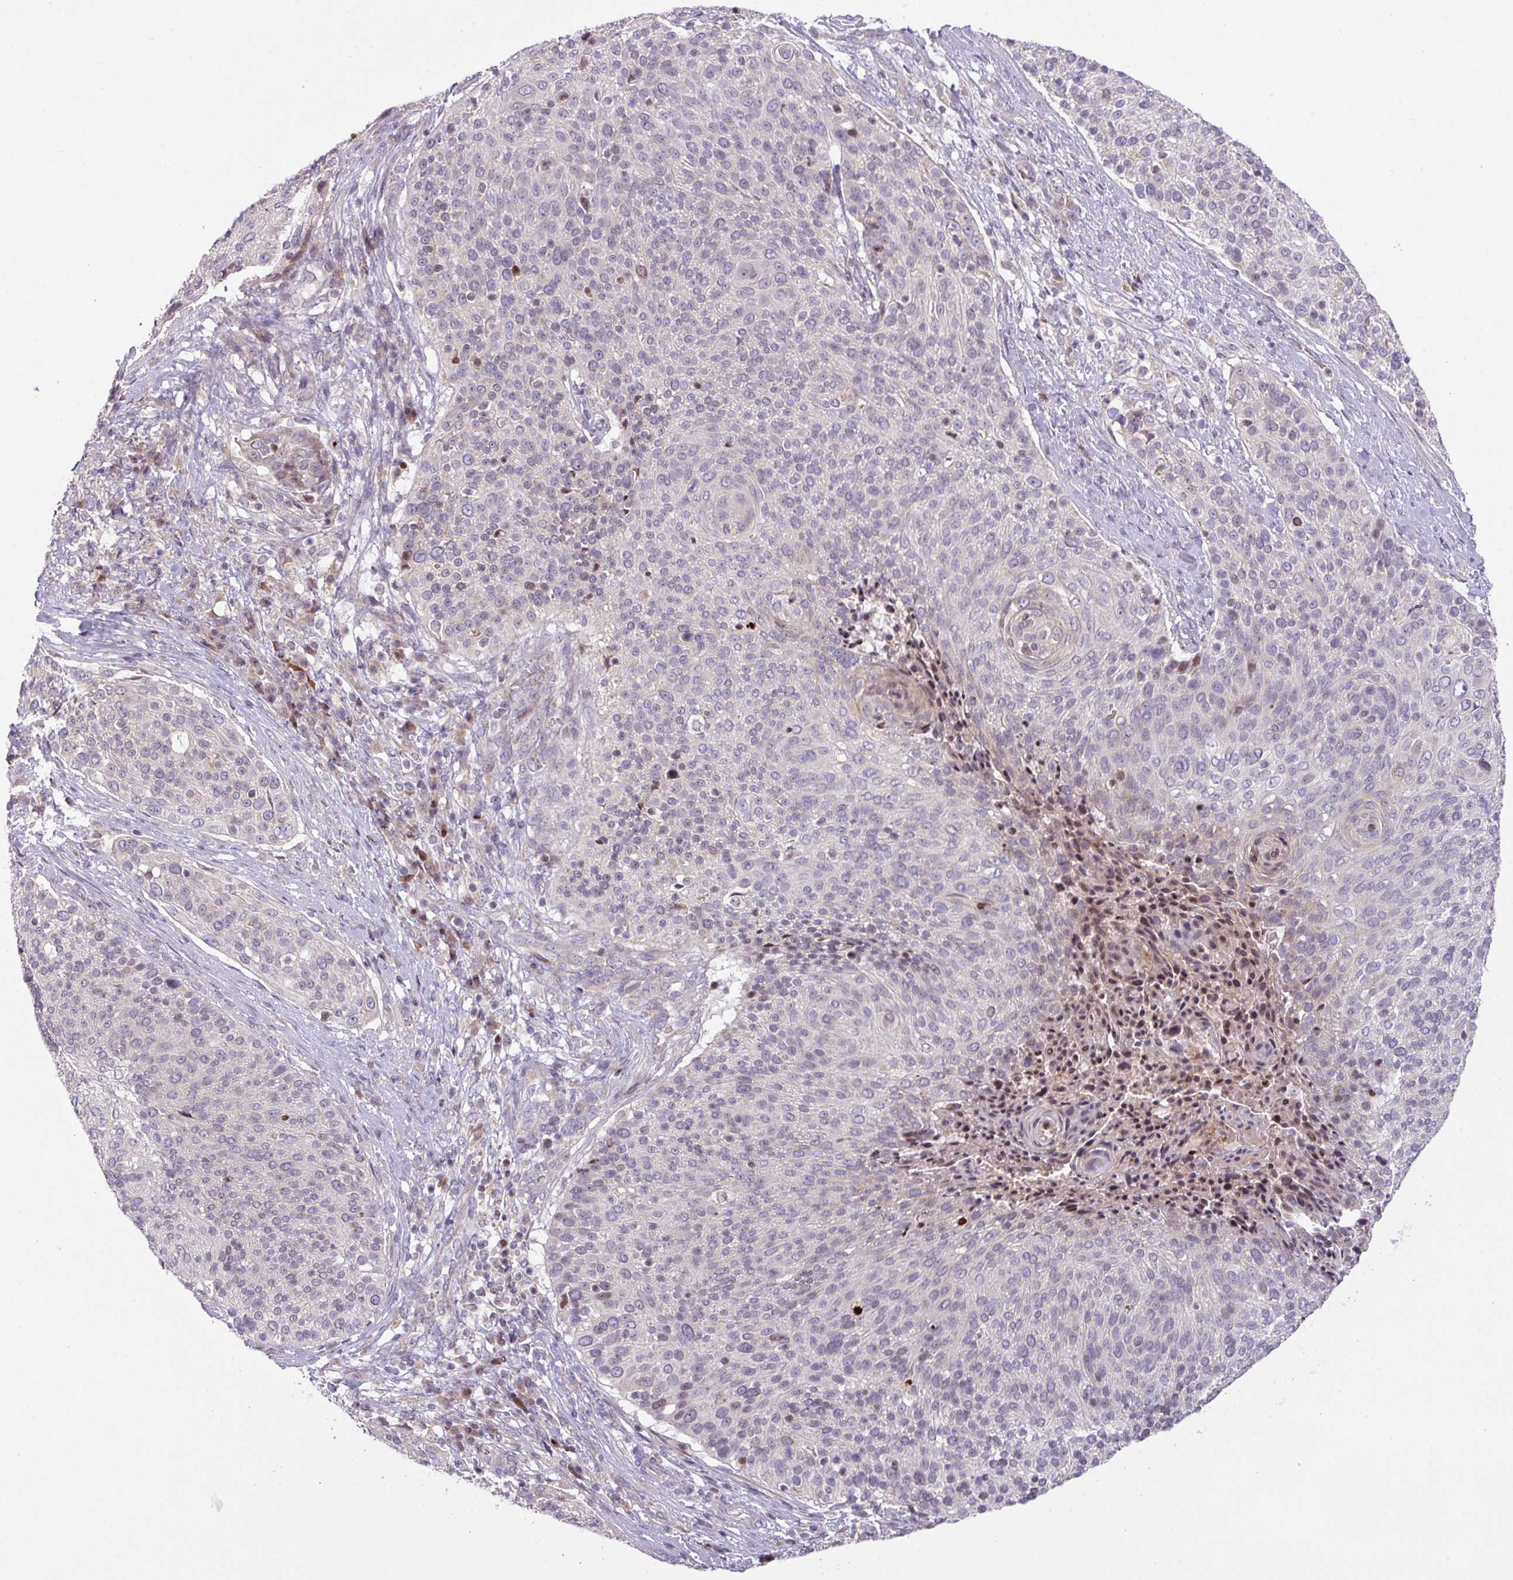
{"staining": {"intensity": "negative", "quantity": "none", "location": "none"}, "tissue": "cervical cancer", "cell_type": "Tumor cells", "image_type": "cancer", "snomed": [{"axis": "morphology", "description": "Squamous cell carcinoma, NOS"}, {"axis": "topography", "description": "Cervix"}], "caption": "Immunohistochemistry micrograph of neoplastic tissue: human cervical squamous cell carcinoma stained with DAB displays no significant protein expression in tumor cells. Brightfield microscopy of IHC stained with DAB (3,3'-diaminobenzidine) (brown) and hematoxylin (blue), captured at high magnification.", "gene": "ZNF394", "patient": {"sex": "female", "age": 31}}